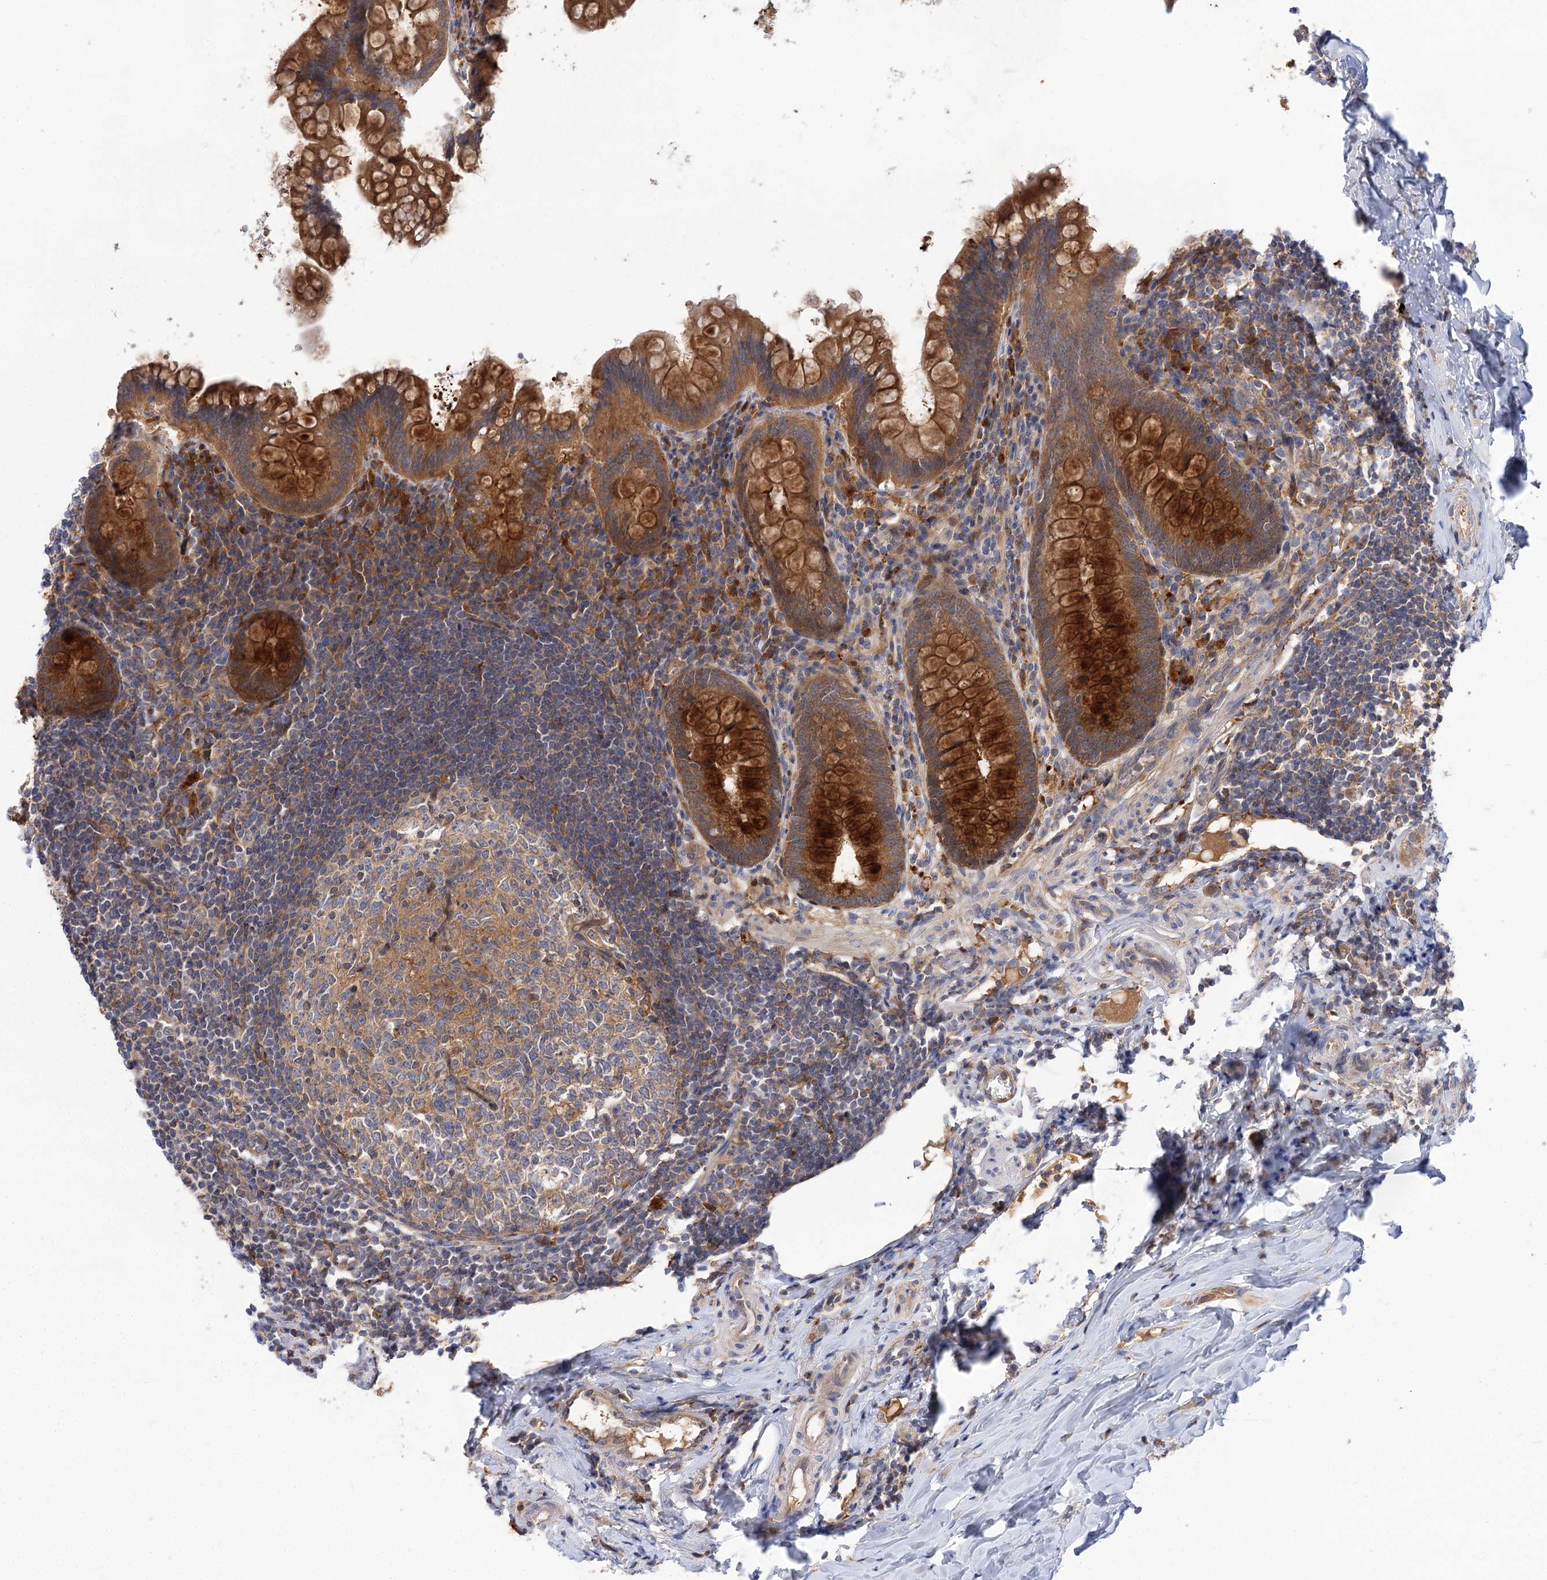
{"staining": {"intensity": "strong", "quantity": ">75%", "location": "cytoplasmic/membranous"}, "tissue": "appendix", "cell_type": "Glandular cells", "image_type": "normal", "snomed": [{"axis": "morphology", "description": "Normal tissue, NOS"}, {"axis": "topography", "description": "Appendix"}], "caption": "Immunohistochemistry (IHC) staining of normal appendix, which displays high levels of strong cytoplasmic/membranous staining in approximately >75% of glandular cells indicating strong cytoplasmic/membranous protein positivity. The staining was performed using DAB (brown) for protein detection and nuclei were counterstained in hematoxylin (blue).", "gene": "PATL1", "patient": {"sex": "female", "age": 33}}